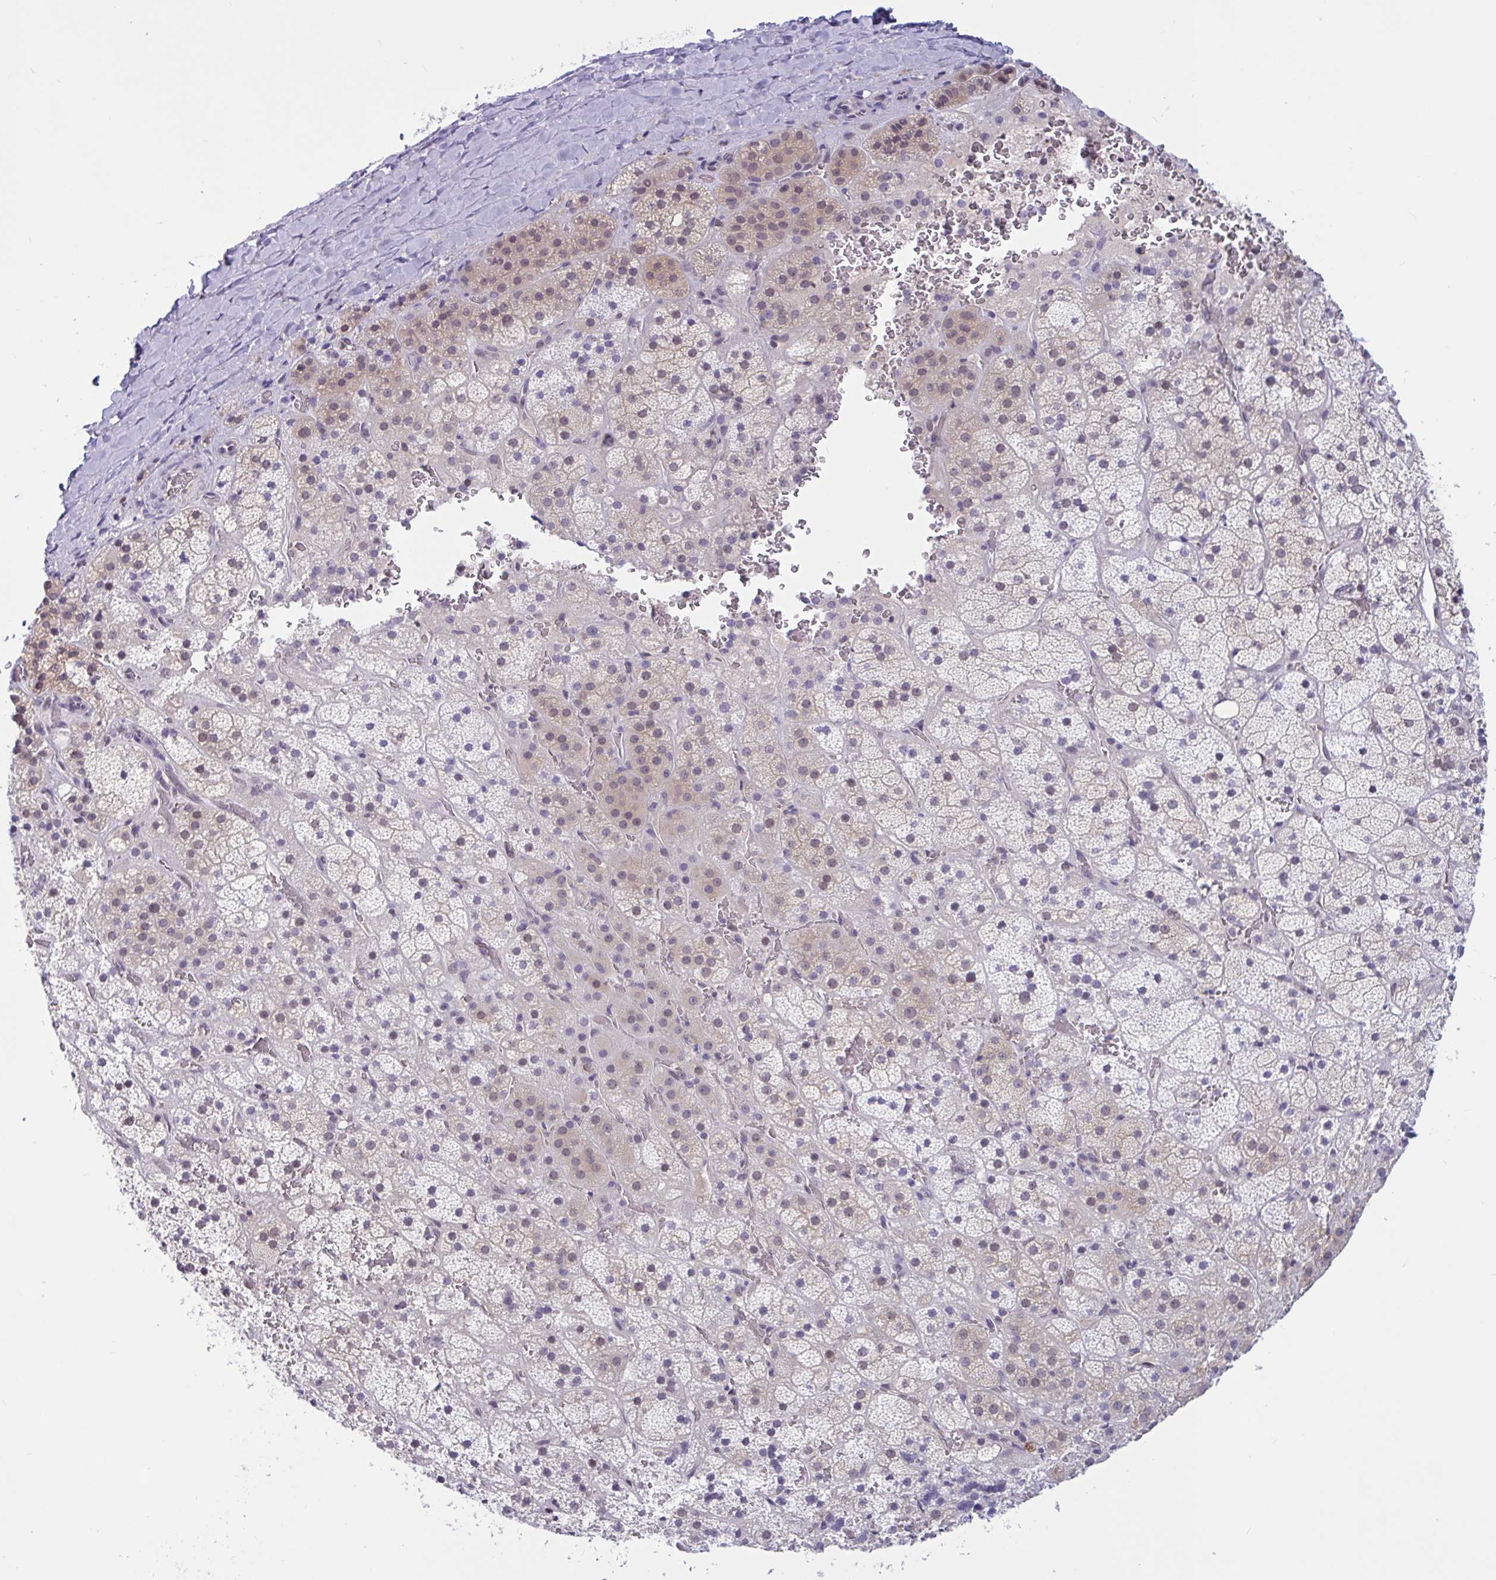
{"staining": {"intensity": "weak", "quantity": "25%-75%", "location": "cytoplasmic/membranous,nuclear"}, "tissue": "adrenal gland", "cell_type": "Glandular cells", "image_type": "normal", "snomed": [{"axis": "morphology", "description": "Normal tissue, NOS"}, {"axis": "topography", "description": "Adrenal gland"}], "caption": "Adrenal gland stained with DAB immunohistochemistry (IHC) shows low levels of weak cytoplasmic/membranous,nuclear staining in about 25%-75% of glandular cells.", "gene": "TSN", "patient": {"sex": "male", "age": 57}}